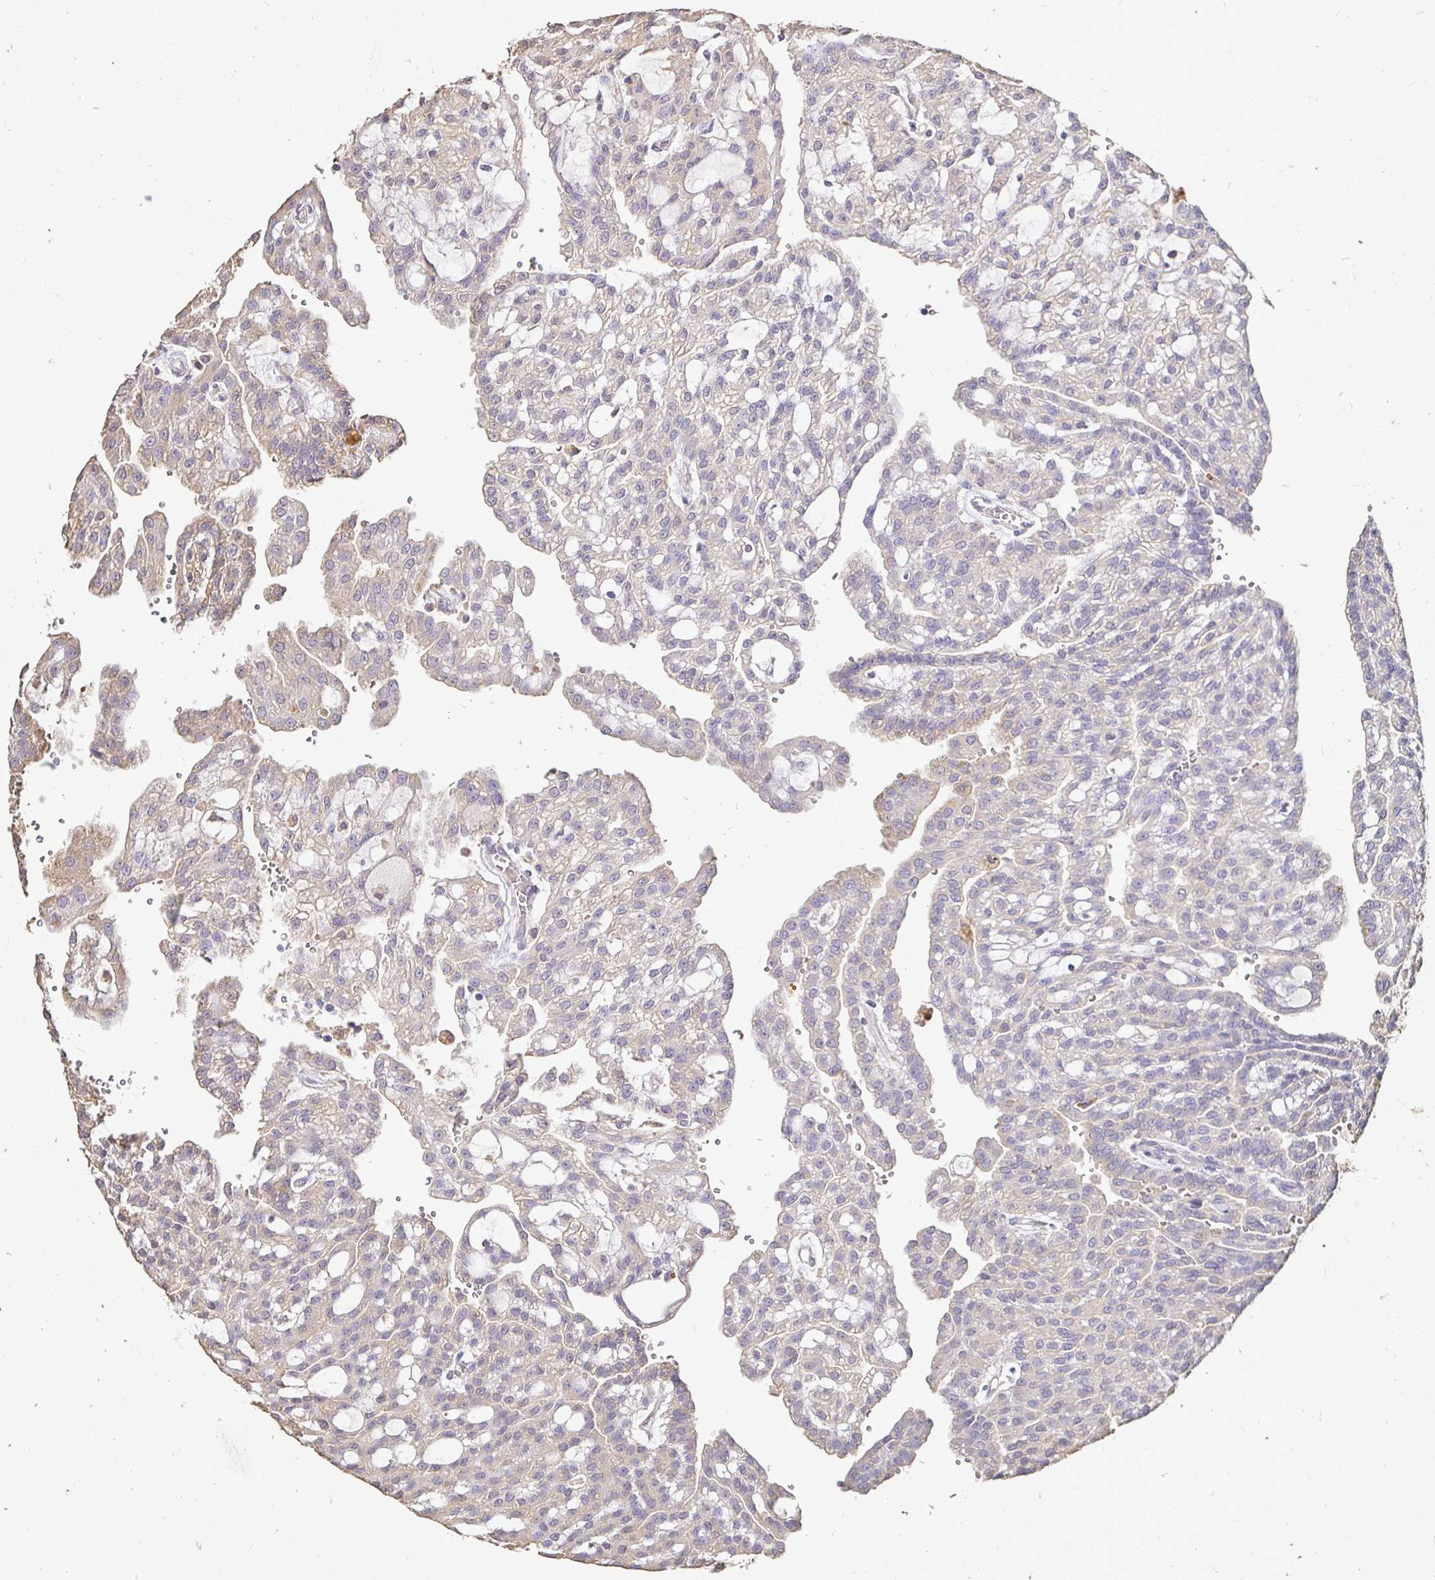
{"staining": {"intensity": "negative", "quantity": "none", "location": "none"}, "tissue": "renal cancer", "cell_type": "Tumor cells", "image_type": "cancer", "snomed": [{"axis": "morphology", "description": "Adenocarcinoma, NOS"}, {"axis": "topography", "description": "Kidney"}], "caption": "DAB (3,3'-diaminobenzidine) immunohistochemical staining of human renal adenocarcinoma demonstrates no significant positivity in tumor cells.", "gene": "MAPK8IP3", "patient": {"sex": "male", "age": 63}}